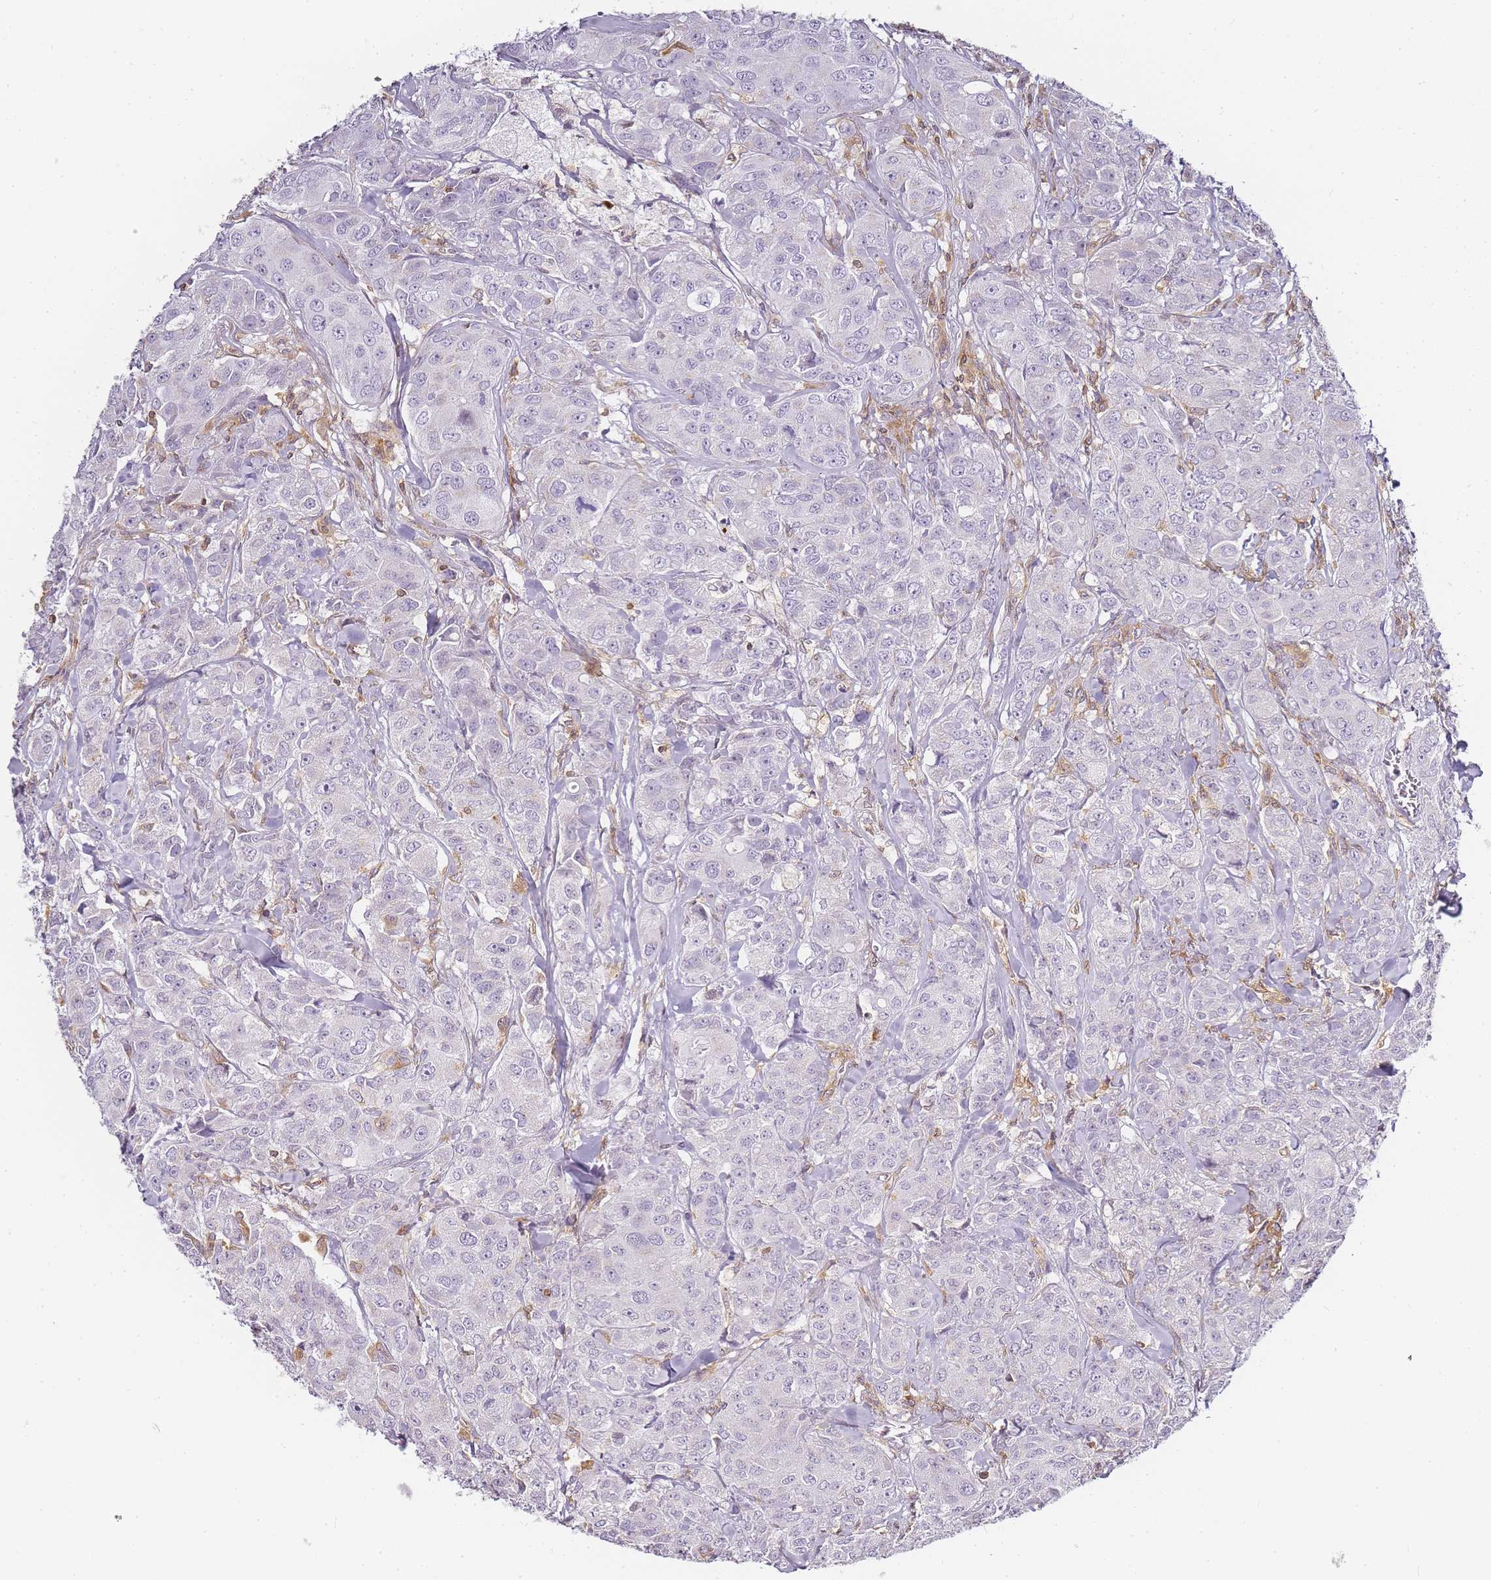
{"staining": {"intensity": "negative", "quantity": "none", "location": "none"}, "tissue": "breast cancer", "cell_type": "Tumor cells", "image_type": "cancer", "snomed": [{"axis": "morphology", "description": "Duct carcinoma"}, {"axis": "topography", "description": "Breast"}], "caption": "Immunohistochemistry (IHC) photomicrograph of breast cancer (infiltrating ductal carcinoma) stained for a protein (brown), which displays no positivity in tumor cells.", "gene": "JAKMIP1", "patient": {"sex": "female", "age": 43}}